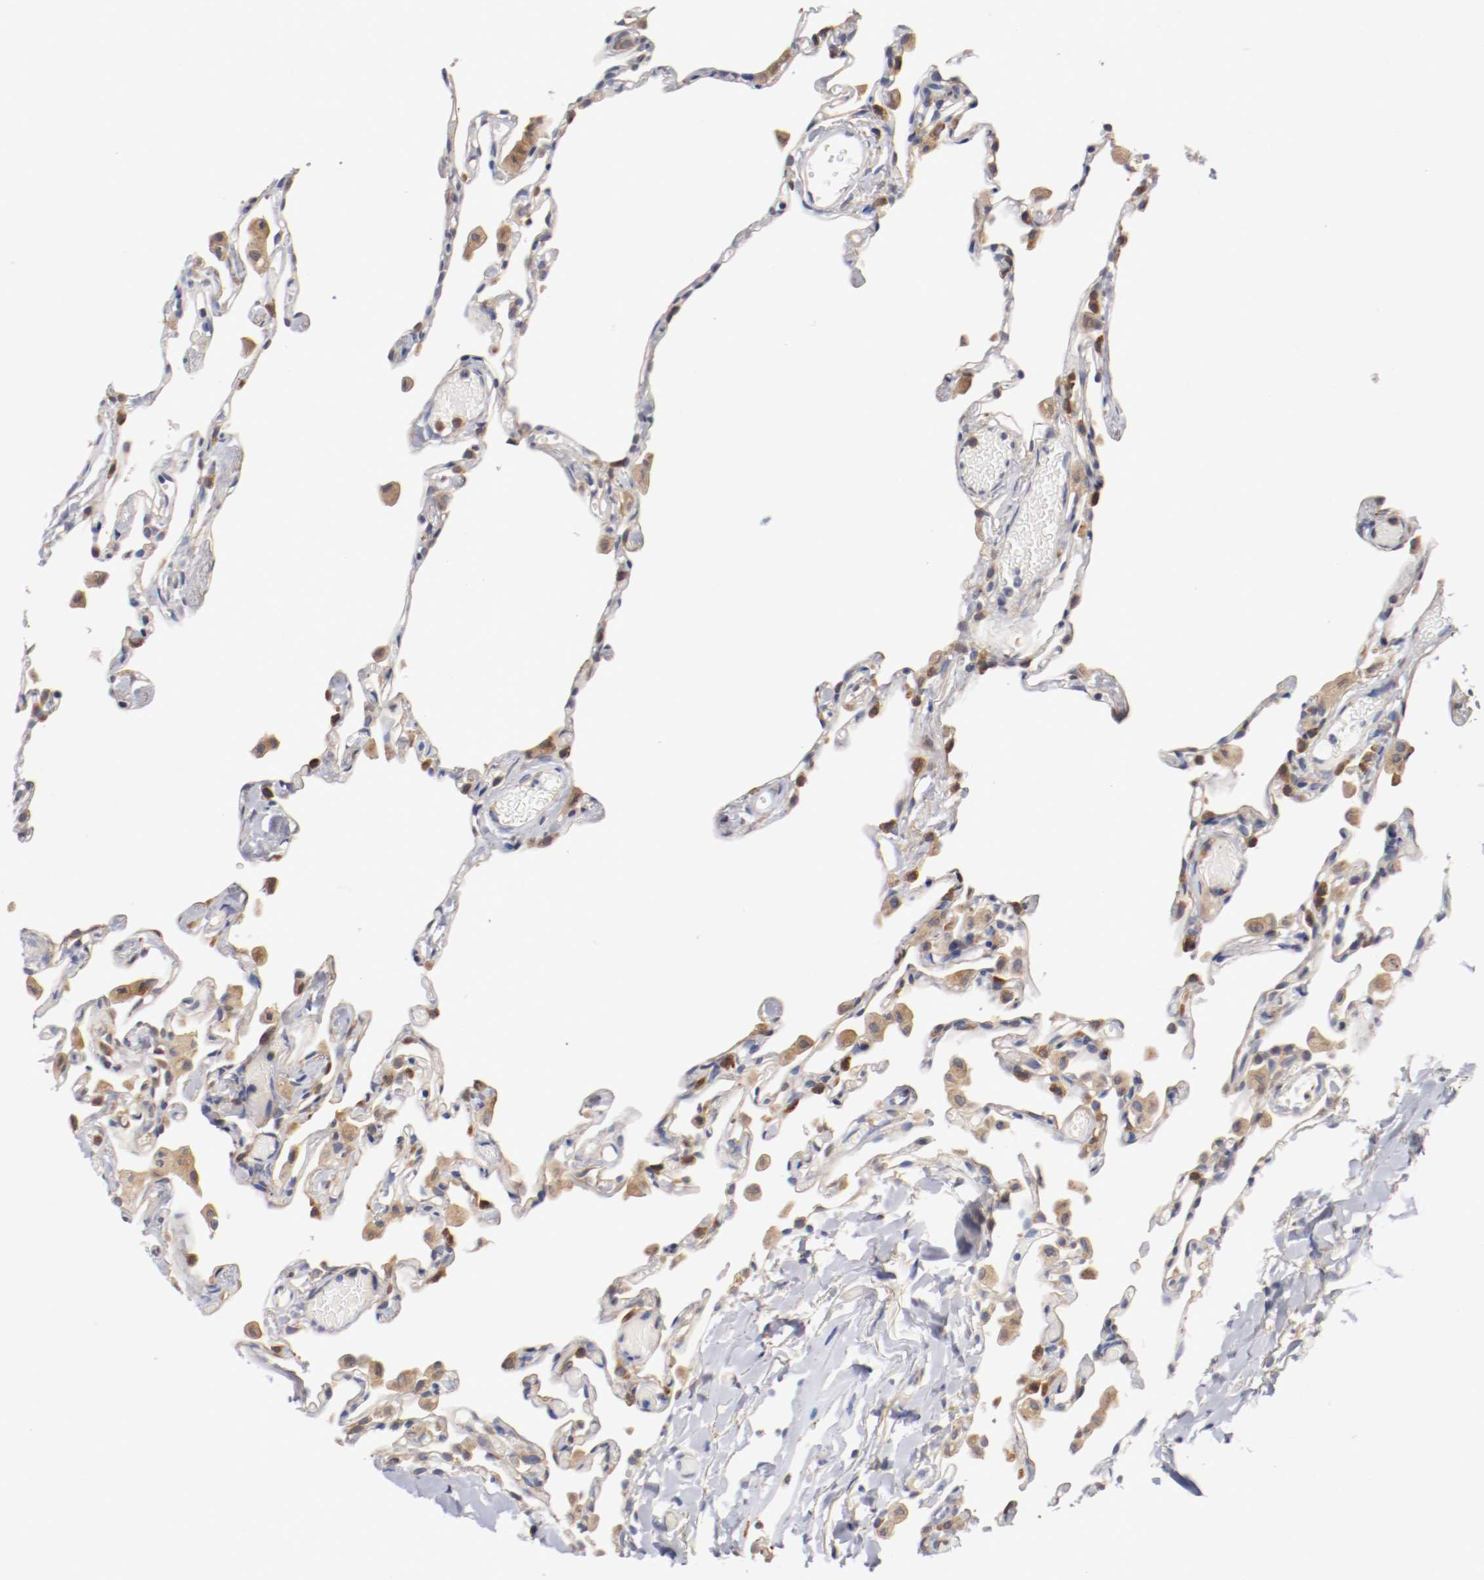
{"staining": {"intensity": "weak", "quantity": ">75%", "location": "cytoplasmic/membranous"}, "tissue": "lung", "cell_type": "Alveolar cells", "image_type": "normal", "snomed": [{"axis": "morphology", "description": "Normal tissue, NOS"}, {"axis": "topography", "description": "Lung"}], "caption": "Protein staining of normal lung reveals weak cytoplasmic/membranous positivity in approximately >75% of alveolar cells.", "gene": "TNFSF12", "patient": {"sex": "female", "age": 49}}